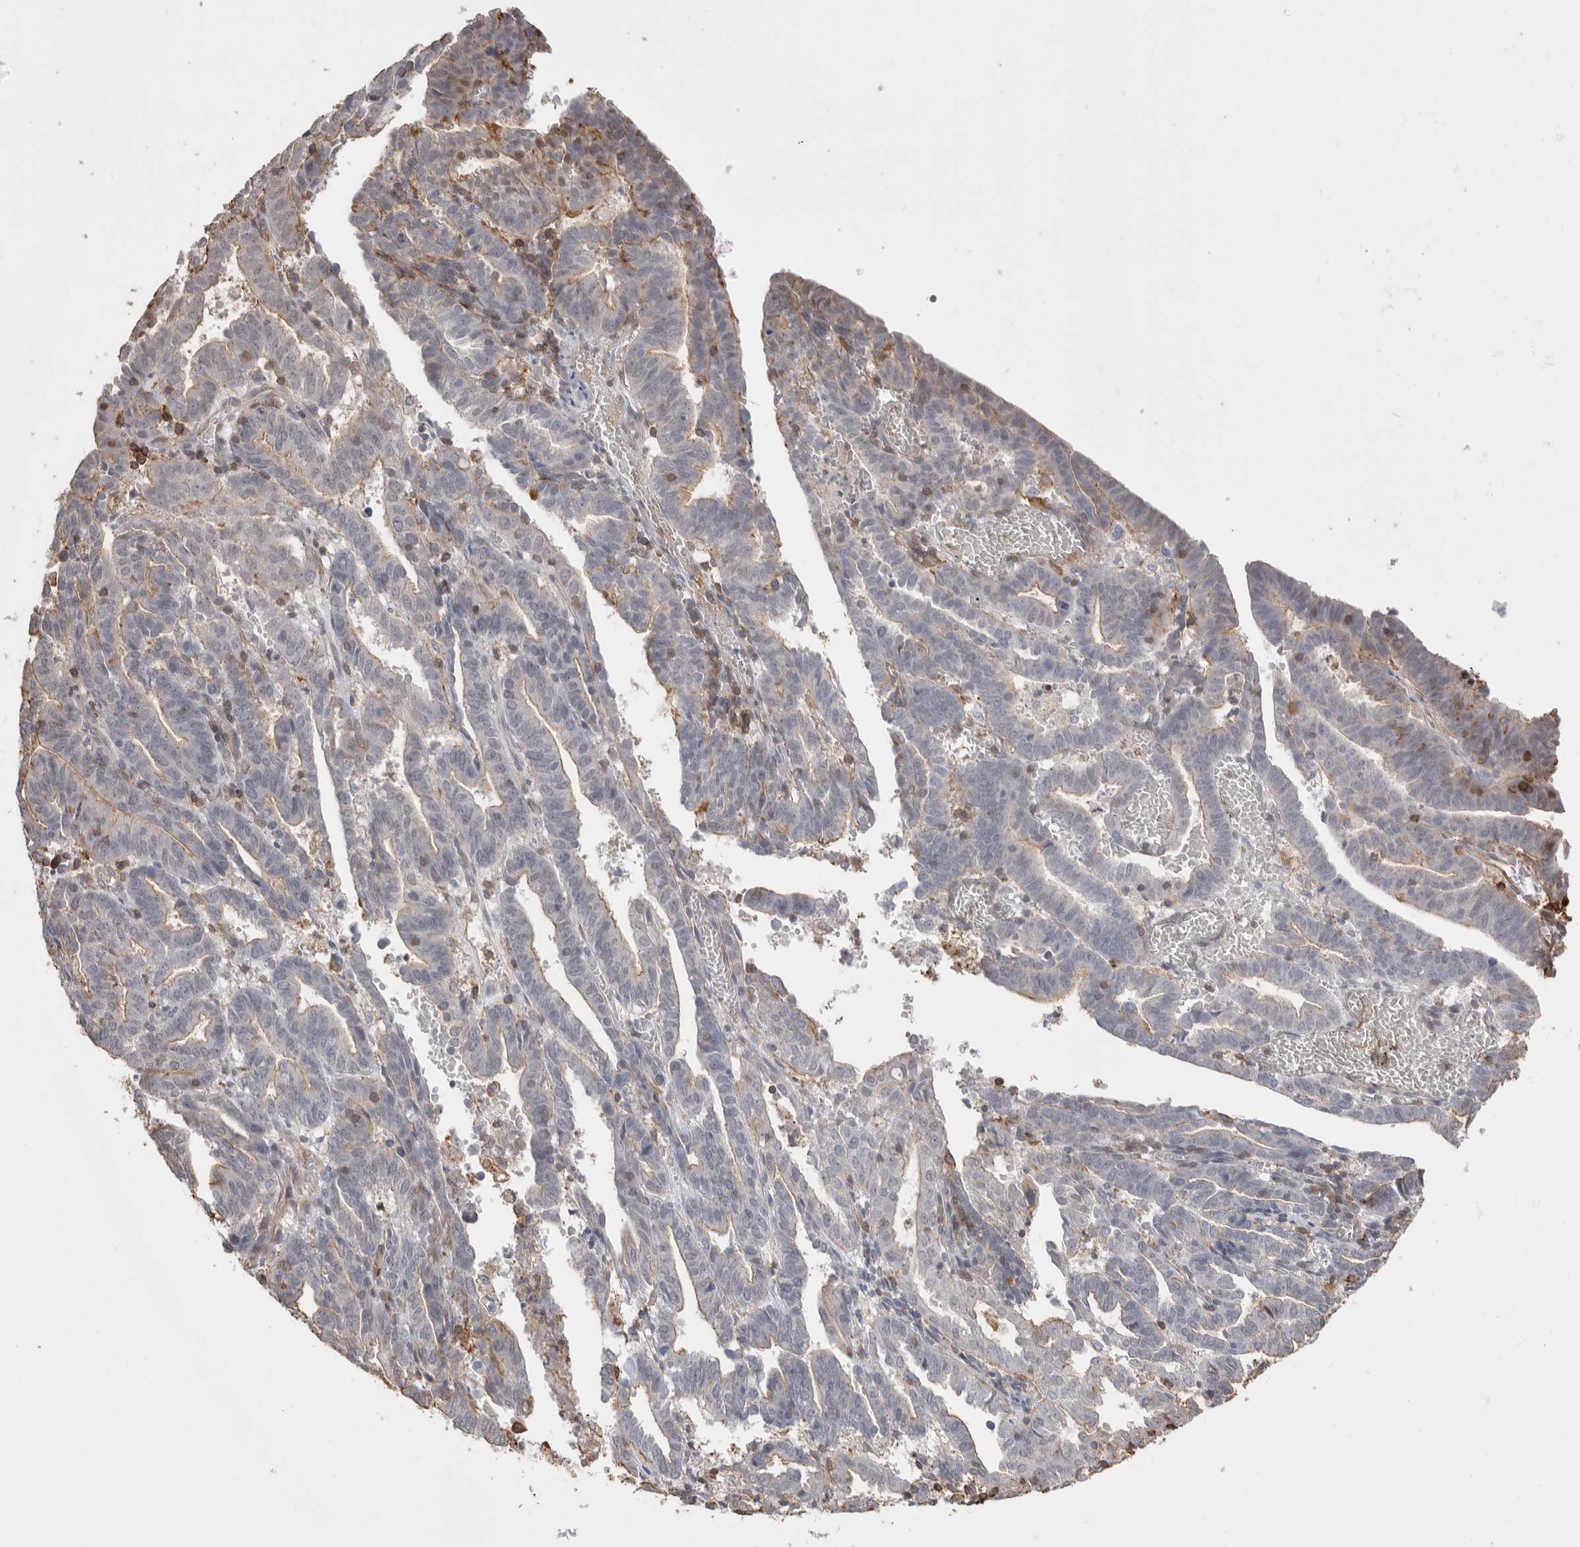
{"staining": {"intensity": "weak", "quantity": "<25%", "location": "cytoplasmic/membranous"}, "tissue": "endometrial cancer", "cell_type": "Tumor cells", "image_type": "cancer", "snomed": [{"axis": "morphology", "description": "Adenocarcinoma, NOS"}, {"axis": "topography", "description": "Uterus"}], "caption": "Protein analysis of adenocarcinoma (endometrial) exhibits no significant staining in tumor cells.", "gene": "ZNF704", "patient": {"sex": "female", "age": 83}}